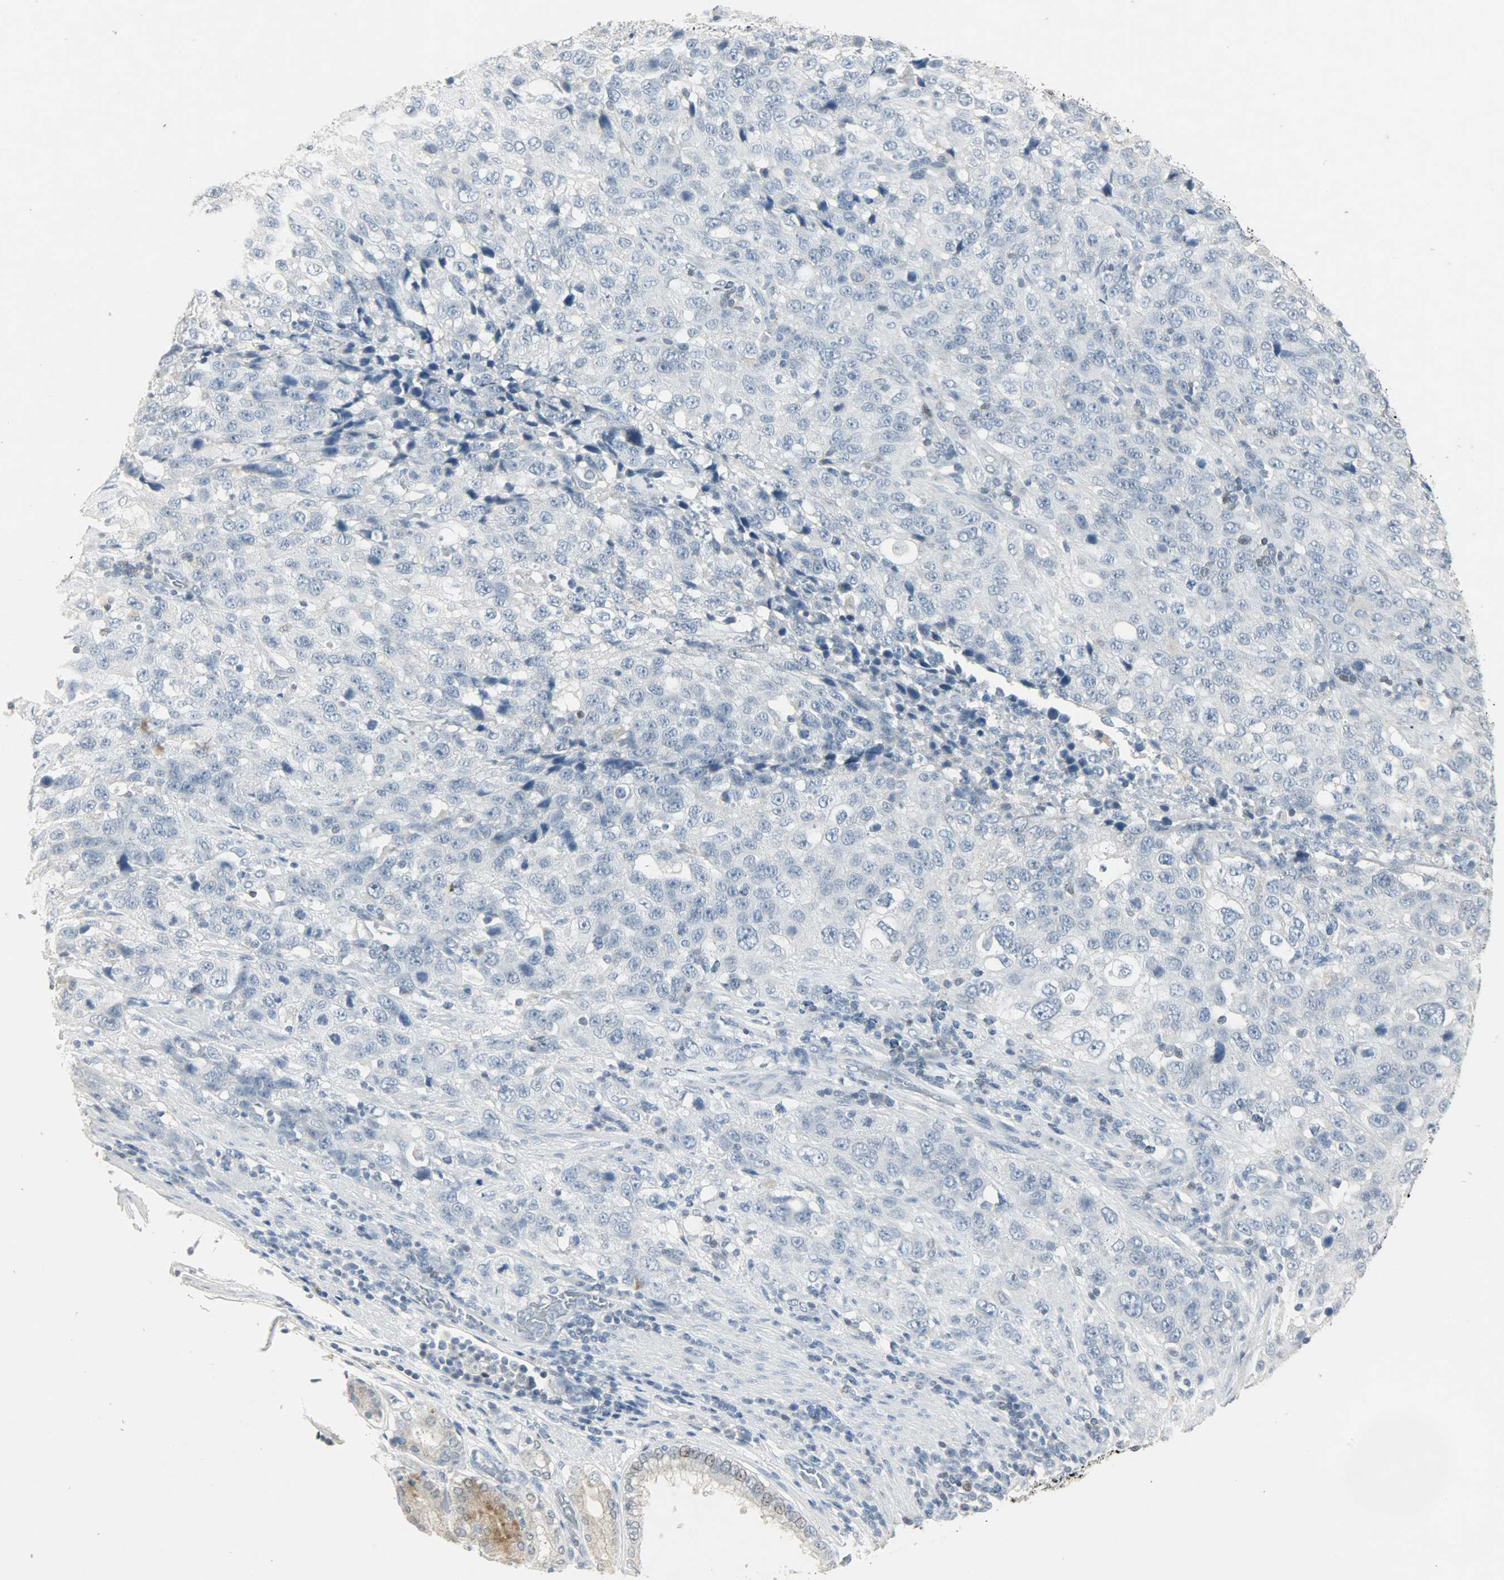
{"staining": {"intensity": "negative", "quantity": "none", "location": "none"}, "tissue": "stomach cancer", "cell_type": "Tumor cells", "image_type": "cancer", "snomed": [{"axis": "morphology", "description": "Normal tissue, NOS"}, {"axis": "morphology", "description": "Adenocarcinoma, NOS"}, {"axis": "topography", "description": "Stomach"}], "caption": "The photomicrograph shows no staining of tumor cells in stomach adenocarcinoma. The staining was performed using DAB to visualize the protein expression in brown, while the nuclei were stained in blue with hematoxylin (Magnification: 20x).", "gene": "CAMK4", "patient": {"sex": "male", "age": 48}}